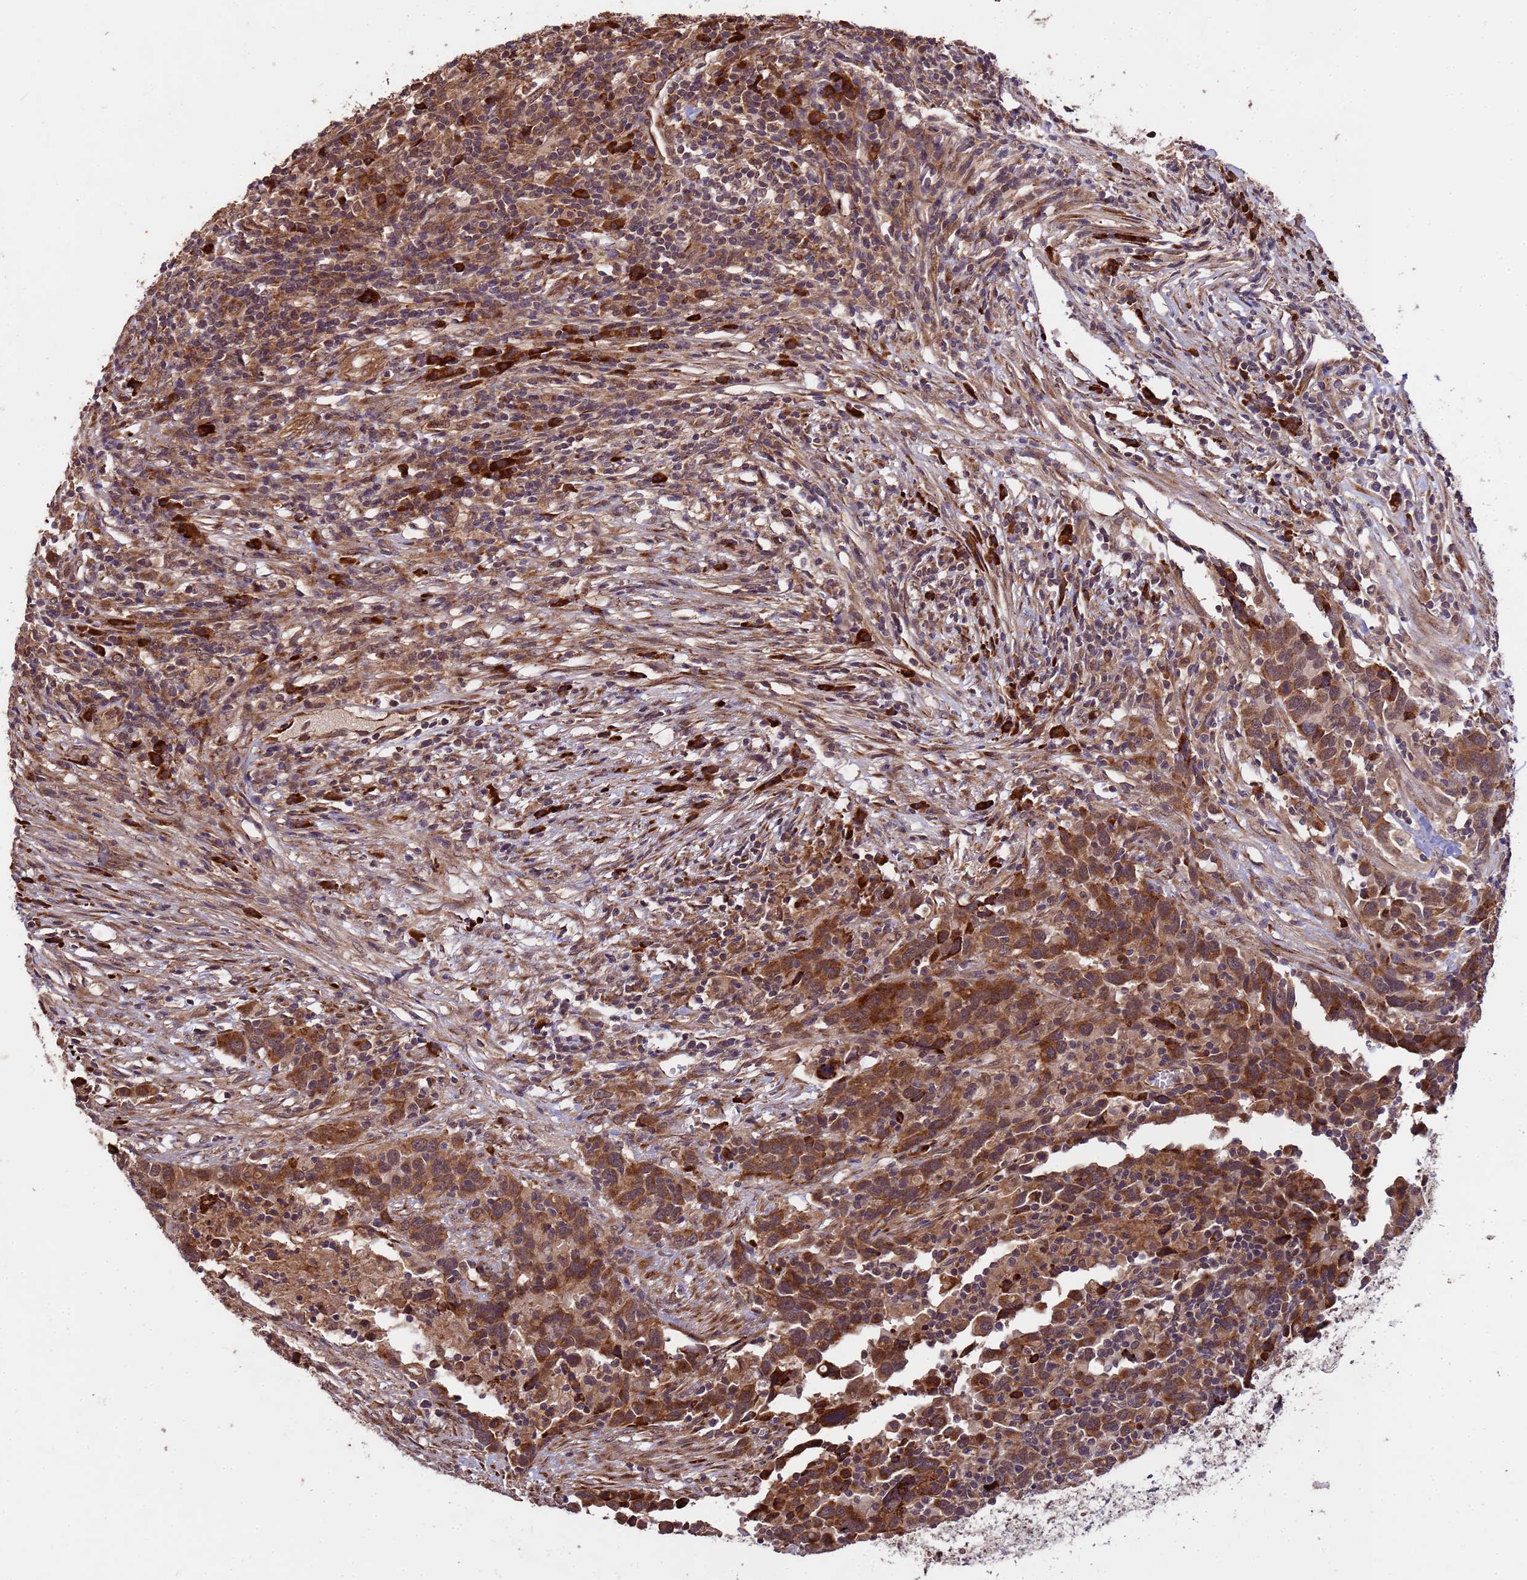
{"staining": {"intensity": "moderate", "quantity": ">75%", "location": "cytoplasmic/membranous,nuclear"}, "tissue": "urothelial cancer", "cell_type": "Tumor cells", "image_type": "cancer", "snomed": [{"axis": "morphology", "description": "Urothelial carcinoma, High grade"}, {"axis": "topography", "description": "Urinary bladder"}], "caption": "The histopathology image demonstrates immunohistochemical staining of high-grade urothelial carcinoma. There is moderate cytoplasmic/membranous and nuclear staining is appreciated in about >75% of tumor cells.", "gene": "ZNF619", "patient": {"sex": "male", "age": 61}}